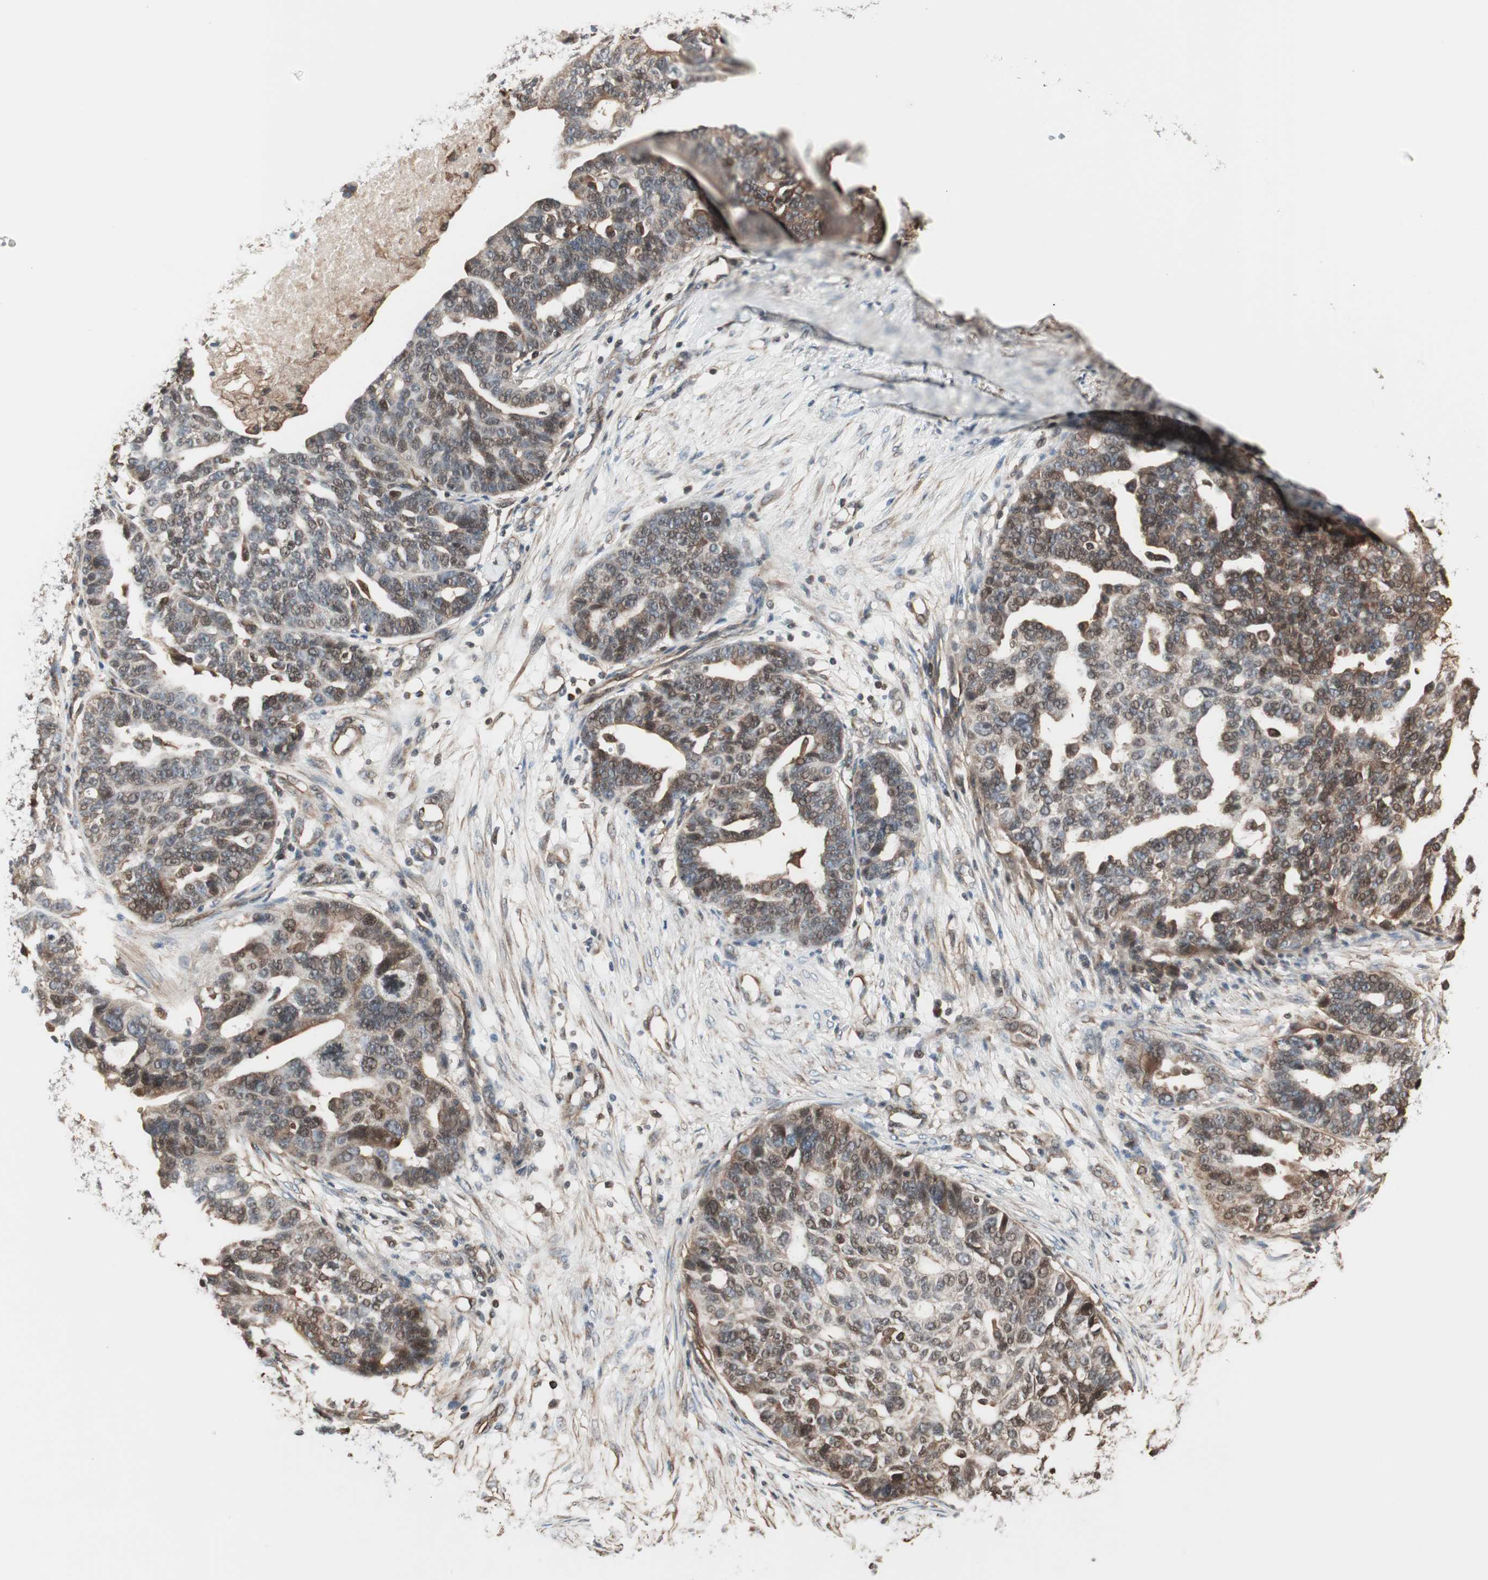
{"staining": {"intensity": "weak", "quantity": "25%-75%", "location": "cytoplasmic/membranous,nuclear"}, "tissue": "ovarian cancer", "cell_type": "Tumor cells", "image_type": "cancer", "snomed": [{"axis": "morphology", "description": "Cystadenocarcinoma, serous, NOS"}, {"axis": "topography", "description": "Ovary"}], "caption": "An image of human ovarian cancer stained for a protein displays weak cytoplasmic/membranous and nuclear brown staining in tumor cells.", "gene": "MAD2L2", "patient": {"sex": "female", "age": 59}}